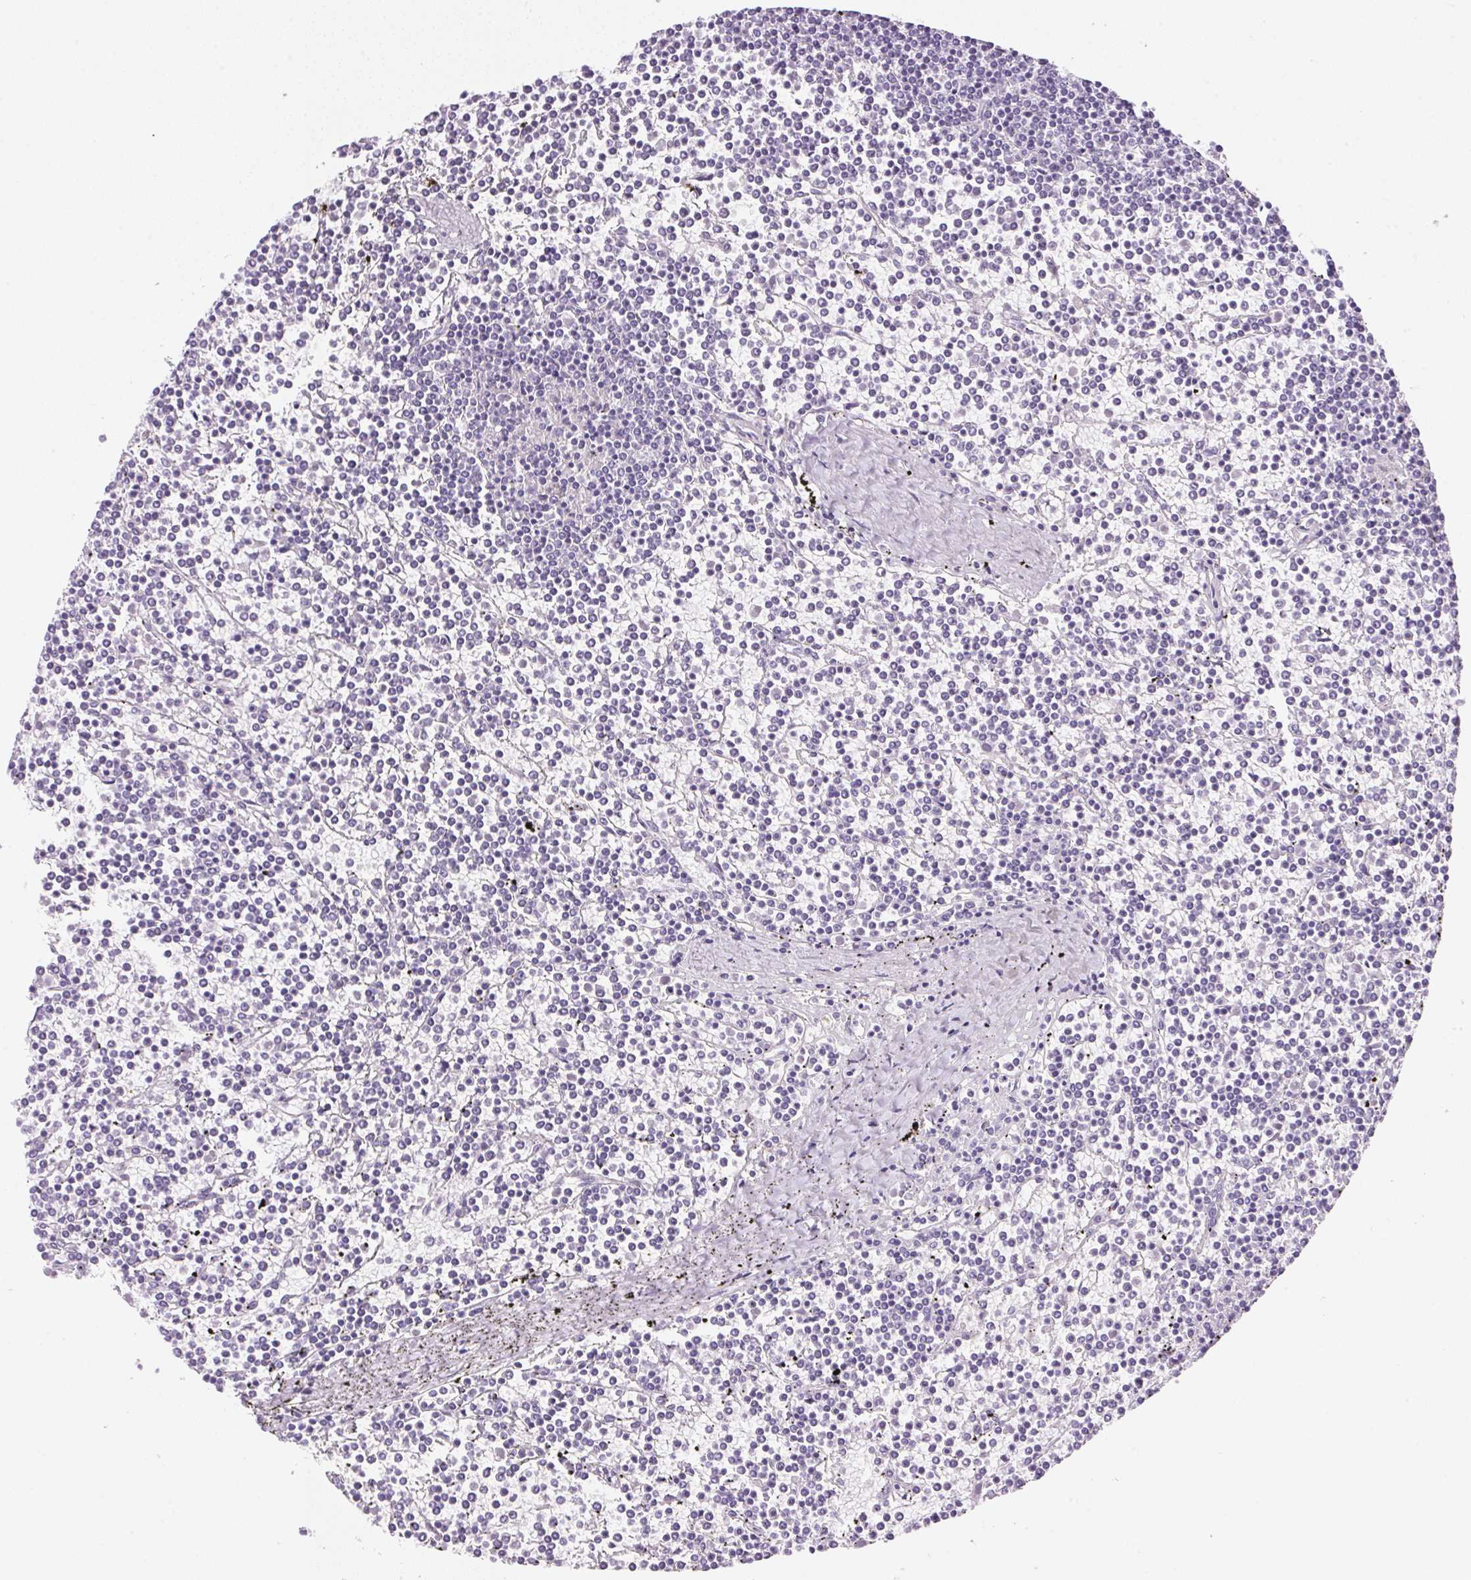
{"staining": {"intensity": "negative", "quantity": "none", "location": "none"}, "tissue": "lymphoma", "cell_type": "Tumor cells", "image_type": "cancer", "snomed": [{"axis": "morphology", "description": "Malignant lymphoma, non-Hodgkin's type, Low grade"}, {"axis": "topography", "description": "Spleen"}], "caption": "Image shows no significant protein expression in tumor cells of lymphoma.", "gene": "DHCR24", "patient": {"sex": "female", "age": 19}}